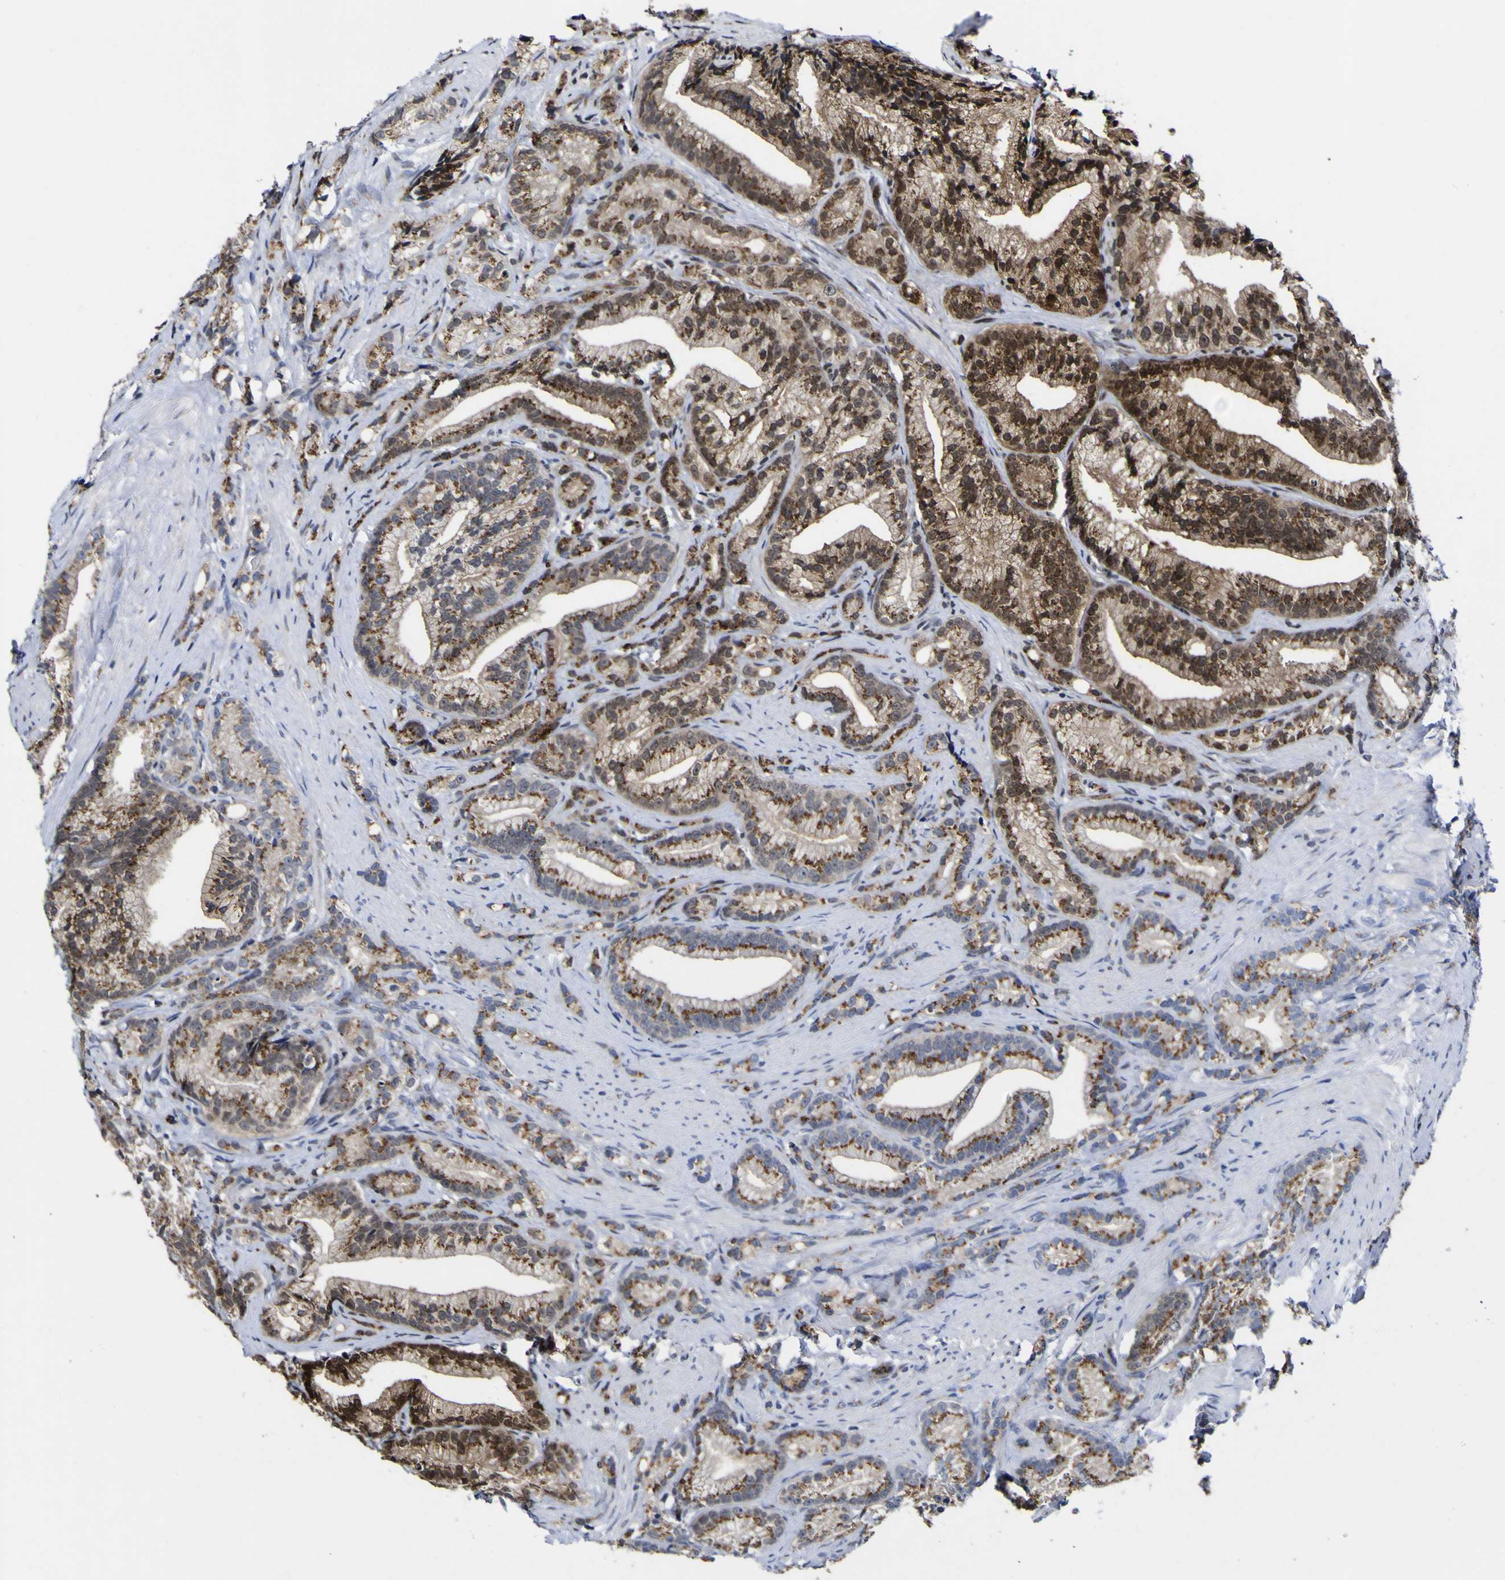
{"staining": {"intensity": "moderate", "quantity": ">75%", "location": "cytoplasmic/membranous"}, "tissue": "prostate cancer", "cell_type": "Tumor cells", "image_type": "cancer", "snomed": [{"axis": "morphology", "description": "Adenocarcinoma, Low grade"}, {"axis": "topography", "description": "Prostate"}], "caption": "Approximately >75% of tumor cells in human low-grade adenocarcinoma (prostate) display moderate cytoplasmic/membranous protein expression as visualized by brown immunohistochemical staining.", "gene": "GOLM1", "patient": {"sex": "male", "age": 89}}